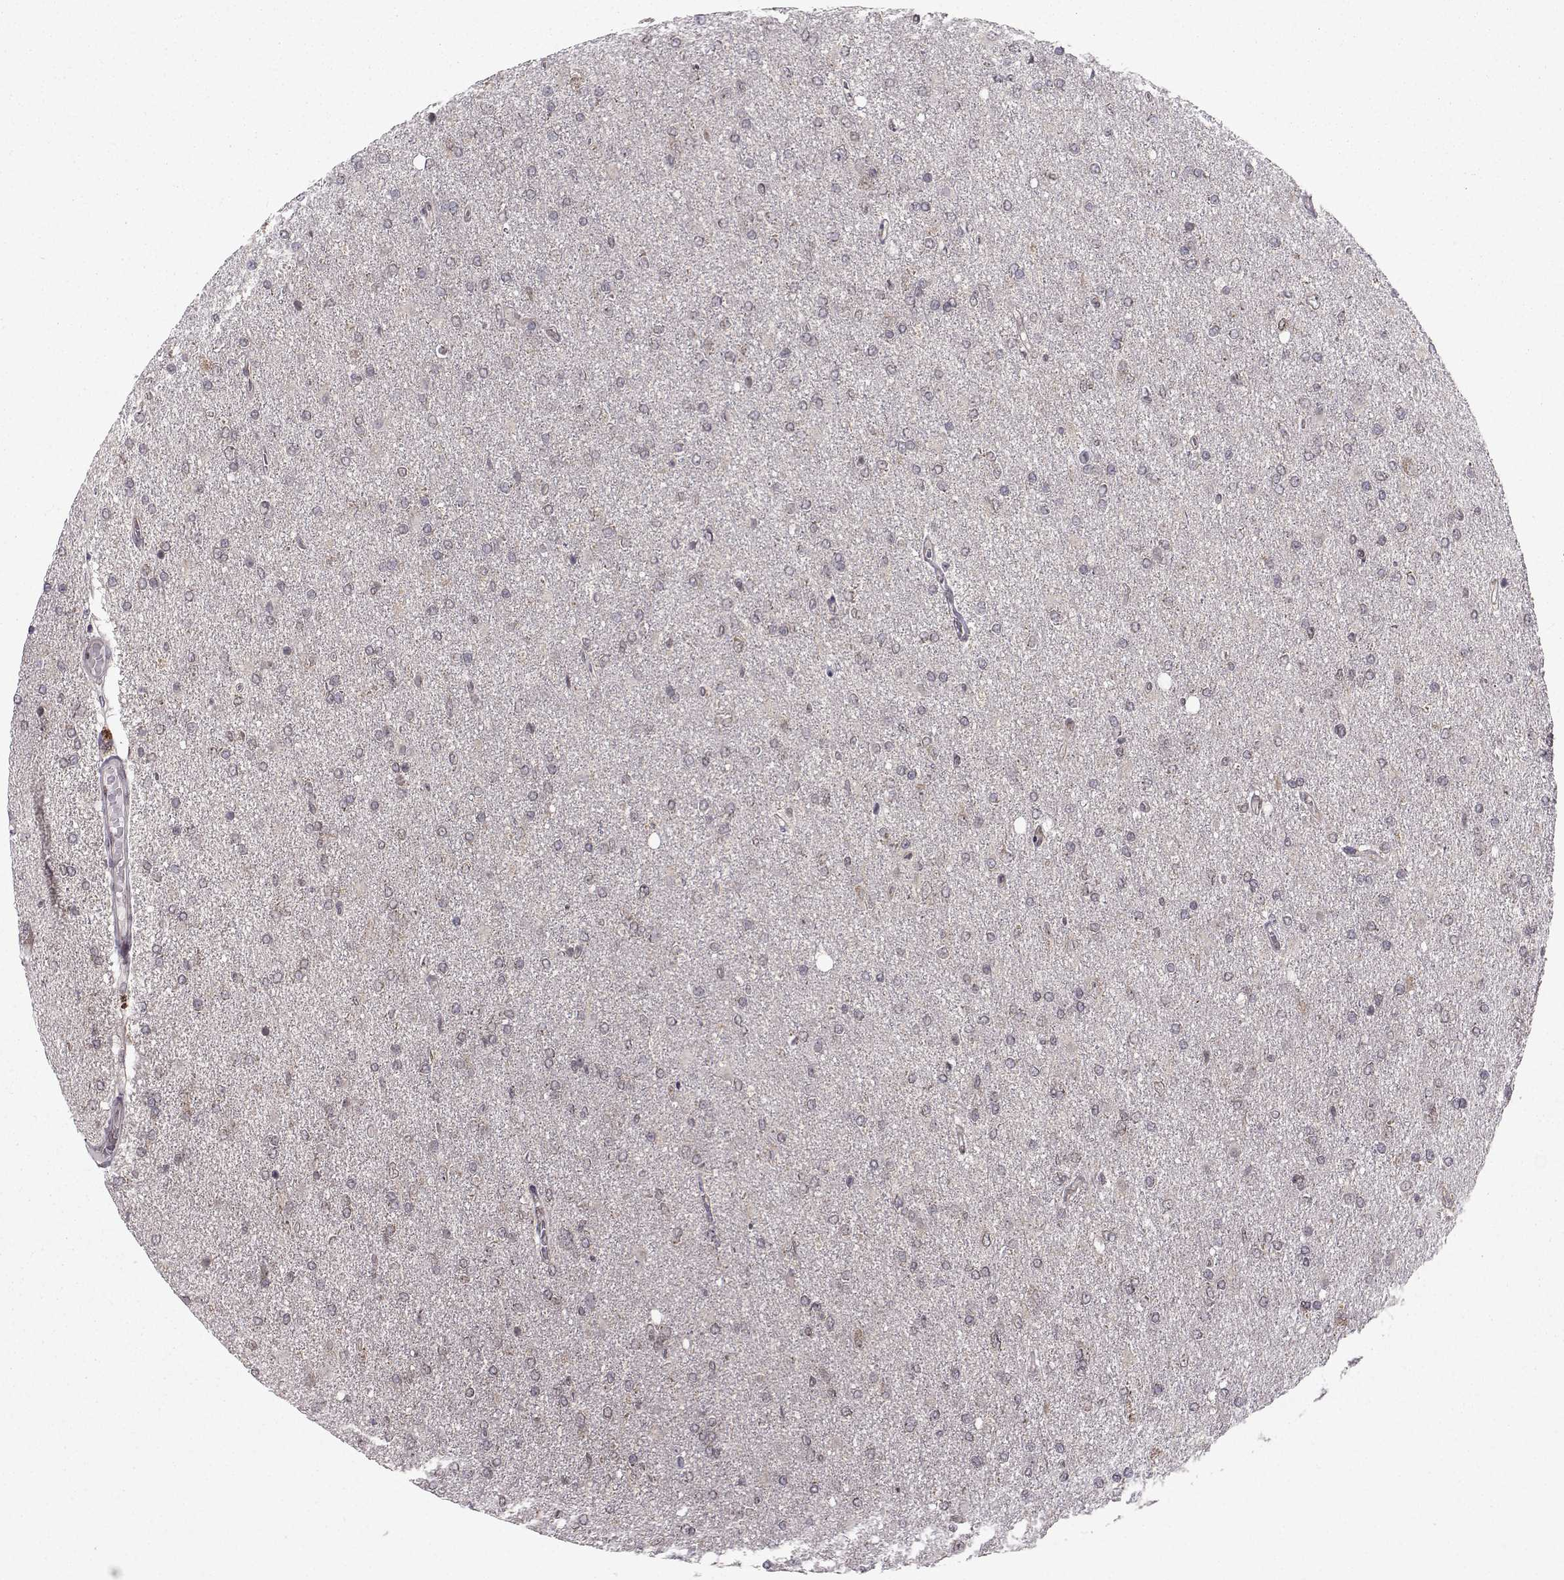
{"staining": {"intensity": "negative", "quantity": "none", "location": "none"}, "tissue": "glioma", "cell_type": "Tumor cells", "image_type": "cancer", "snomed": [{"axis": "morphology", "description": "Glioma, malignant, High grade"}, {"axis": "topography", "description": "Cerebral cortex"}], "caption": "A photomicrograph of human glioma is negative for staining in tumor cells.", "gene": "PKN2", "patient": {"sex": "male", "age": 70}}